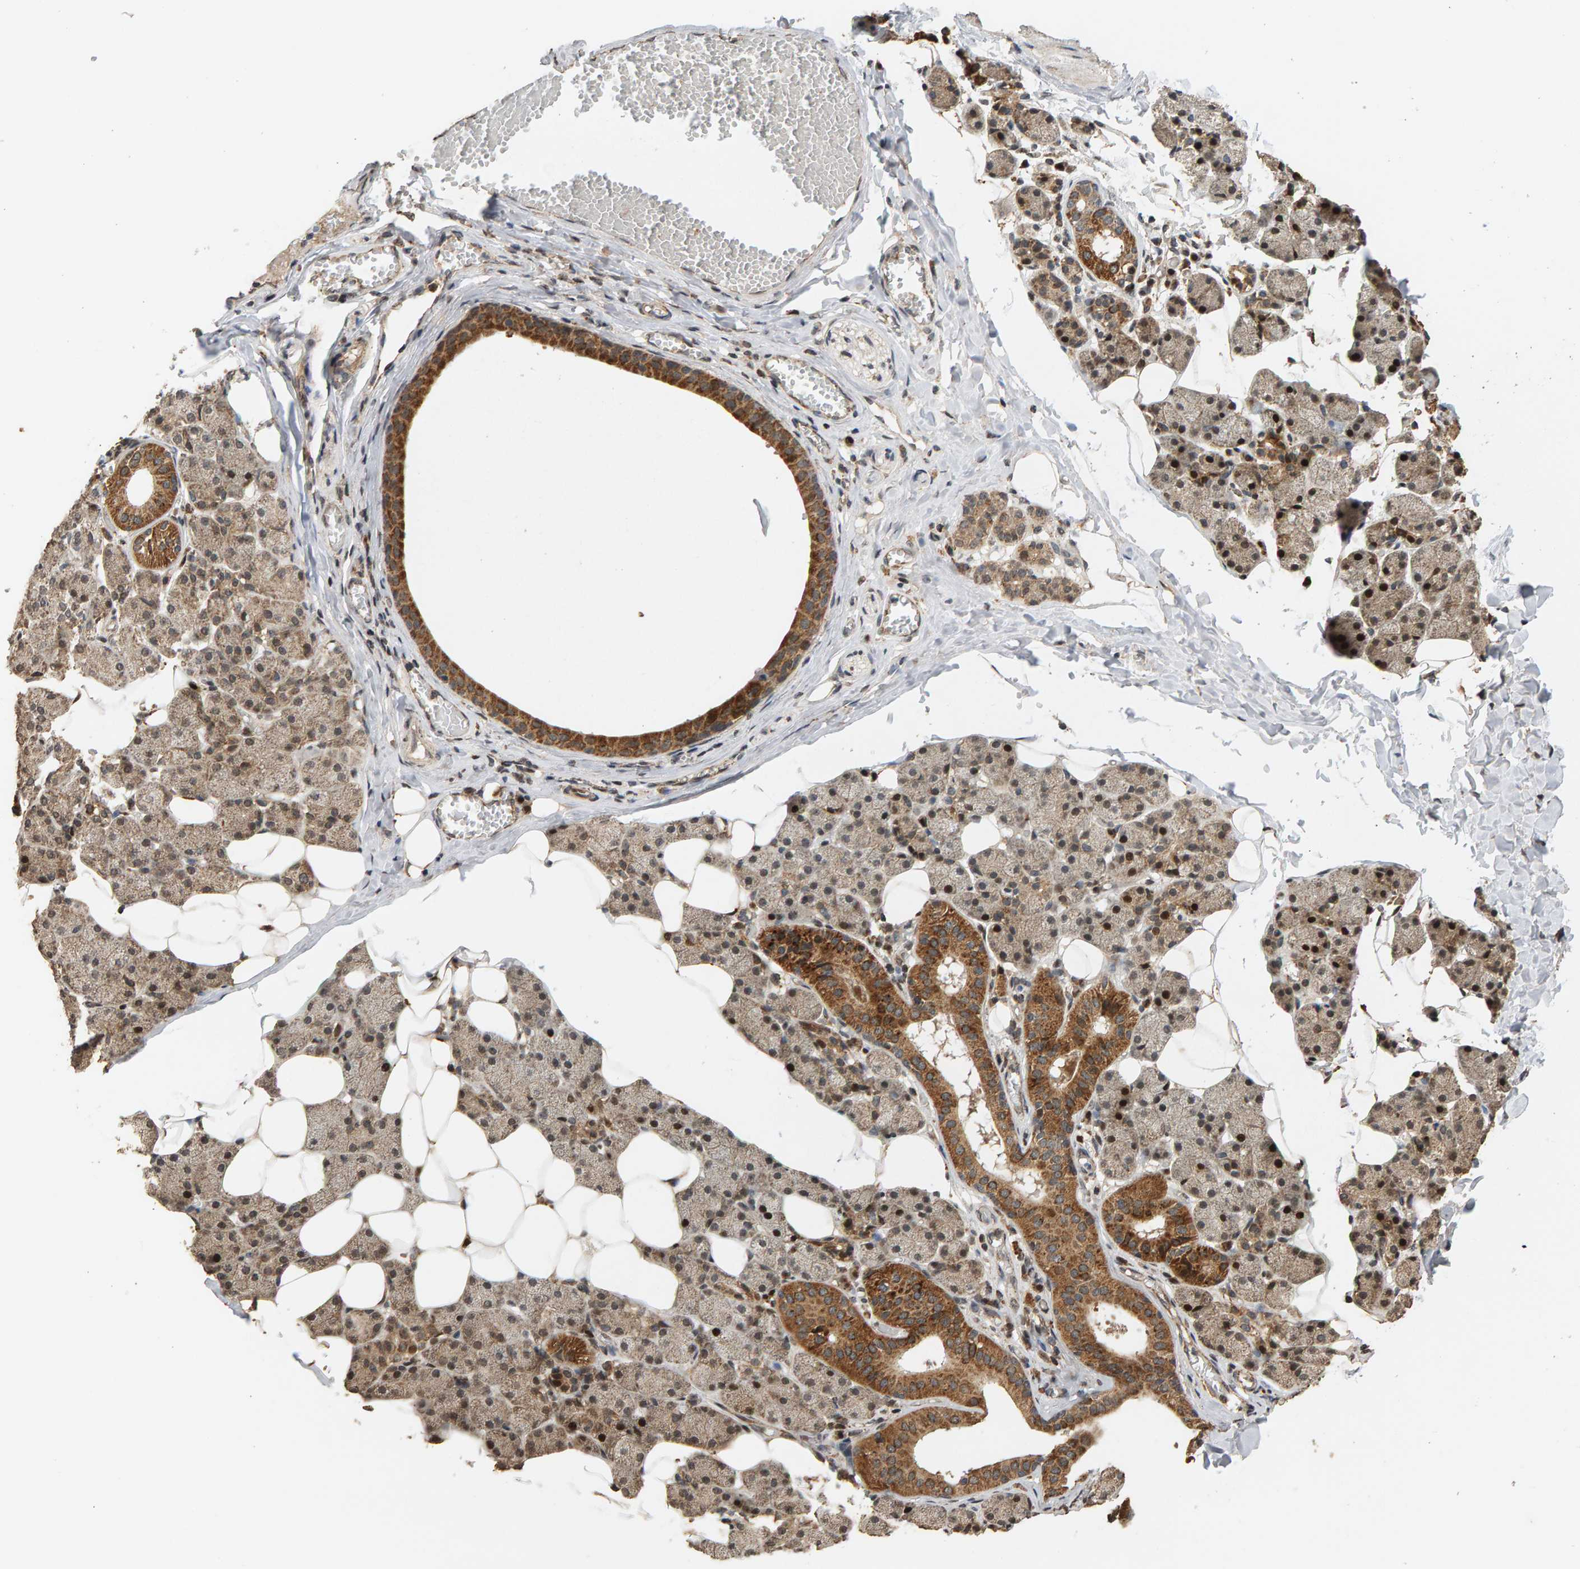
{"staining": {"intensity": "moderate", "quantity": "25%-75%", "location": "cytoplasmic/membranous,nuclear"}, "tissue": "salivary gland", "cell_type": "Glandular cells", "image_type": "normal", "snomed": [{"axis": "morphology", "description": "Normal tissue, NOS"}, {"axis": "topography", "description": "Salivary gland"}], "caption": "A high-resolution photomicrograph shows IHC staining of benign salivary gland, which reveals moderate cytoplasmic/membranous,nuclear staining in about 25%-75% of glandular cells. (Stains: DAB (3,3'-diaminobenzidine) in brown, nuclei in blue, Microscopy: brightfield microscopy at high magnification).", "gene": "GSTK1", "patient": {"sex": "female", "age": 33}}